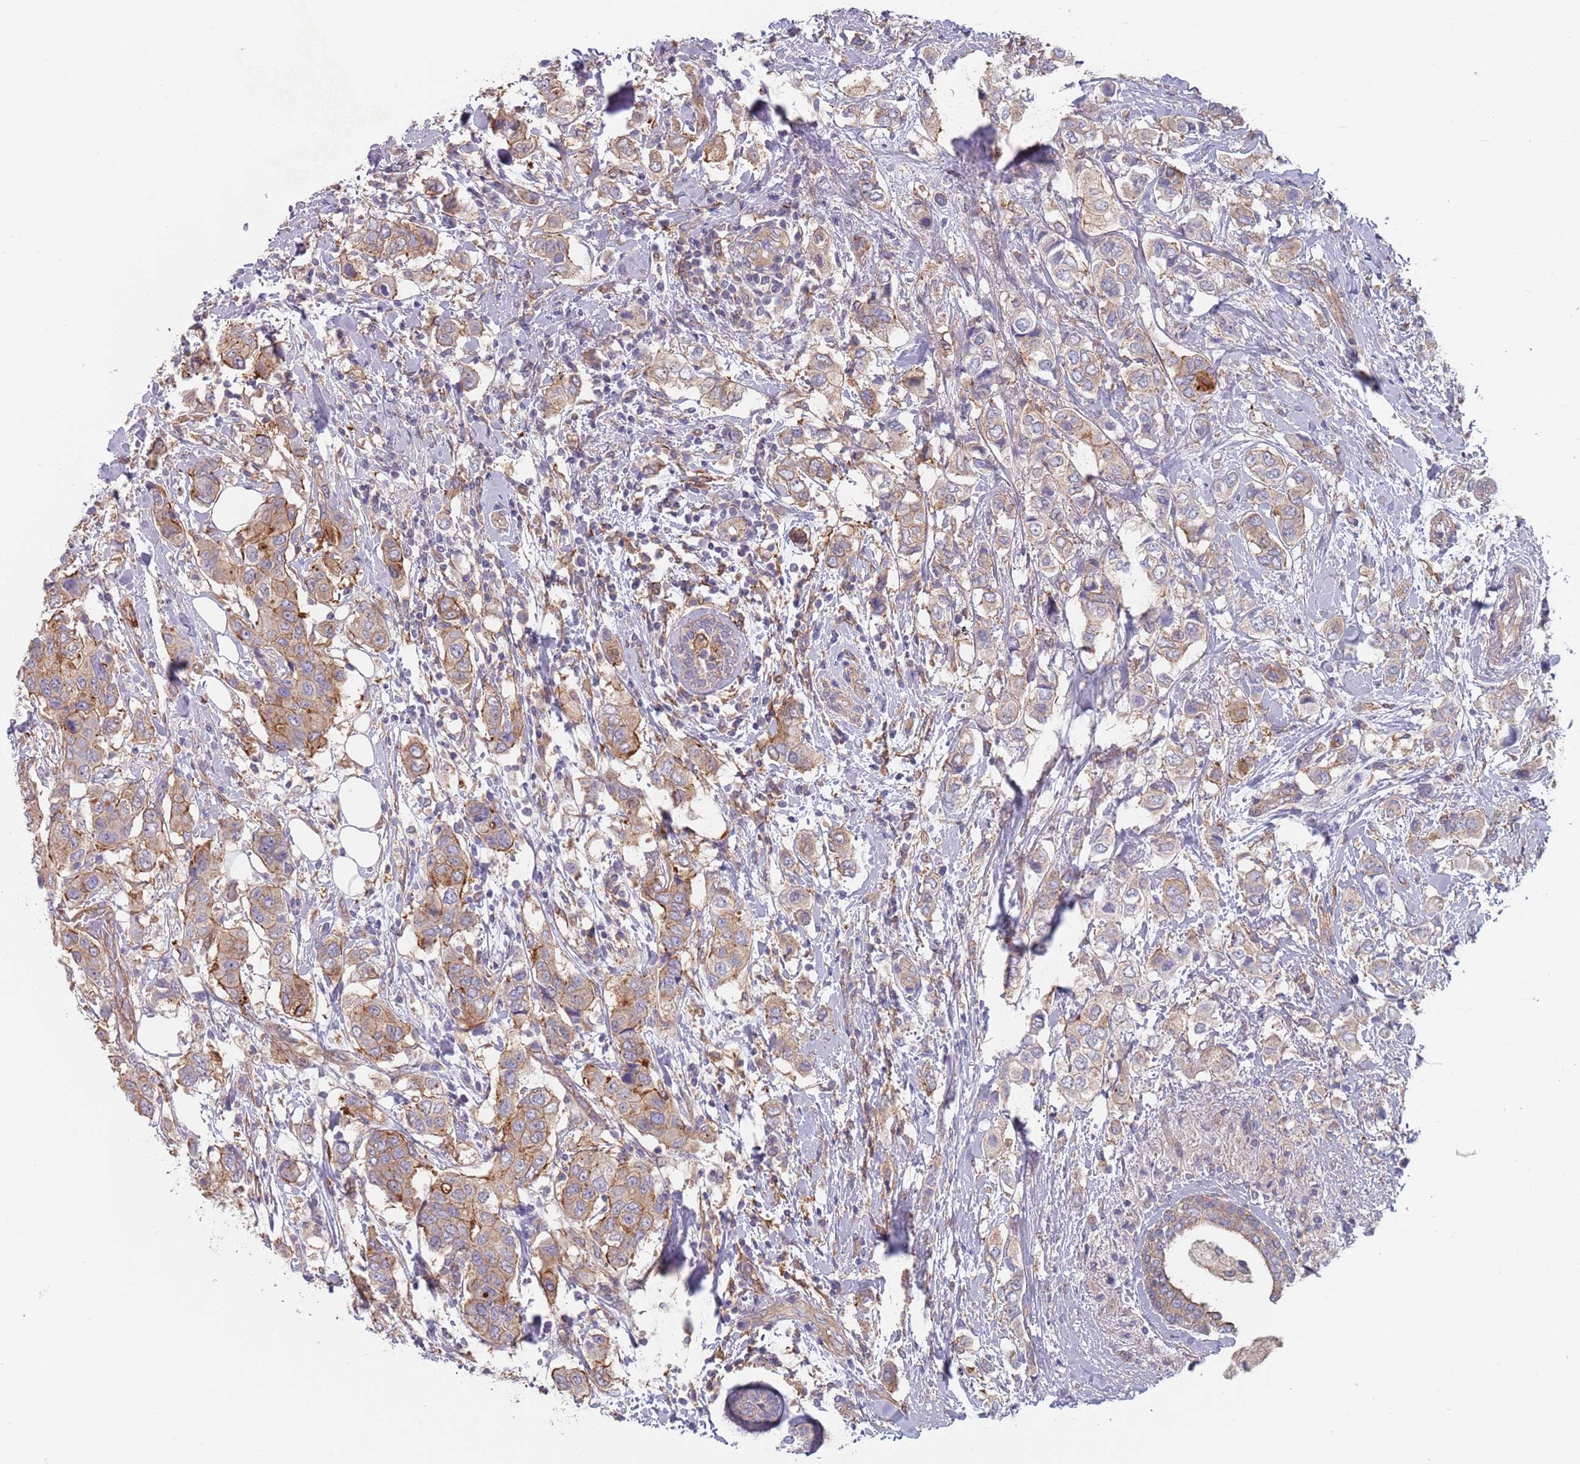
{"staining": {"intensity": "moderate", "quantity": "25%-75%", "location": "cytoplasmic/membranous"}, "tissue": "breast cancer", "cell_type": "Tumor cells", "image_type": "cancer", "snomed": [{"axis": "morphology", "description": "Lobular carcinoma"}, {"axis": "topography", "description": "Breast"}], "caption": "Immunohistochemistry (DAB (3,3'-diaminobenzidine)) staining of breast lobular carcinoma displays moderate cytoplasmic/membranous protein staining in approximately 25%-75% of tumor cells.", "gene": "APPL2", "patient": {"sex": "female", "age": 51}}